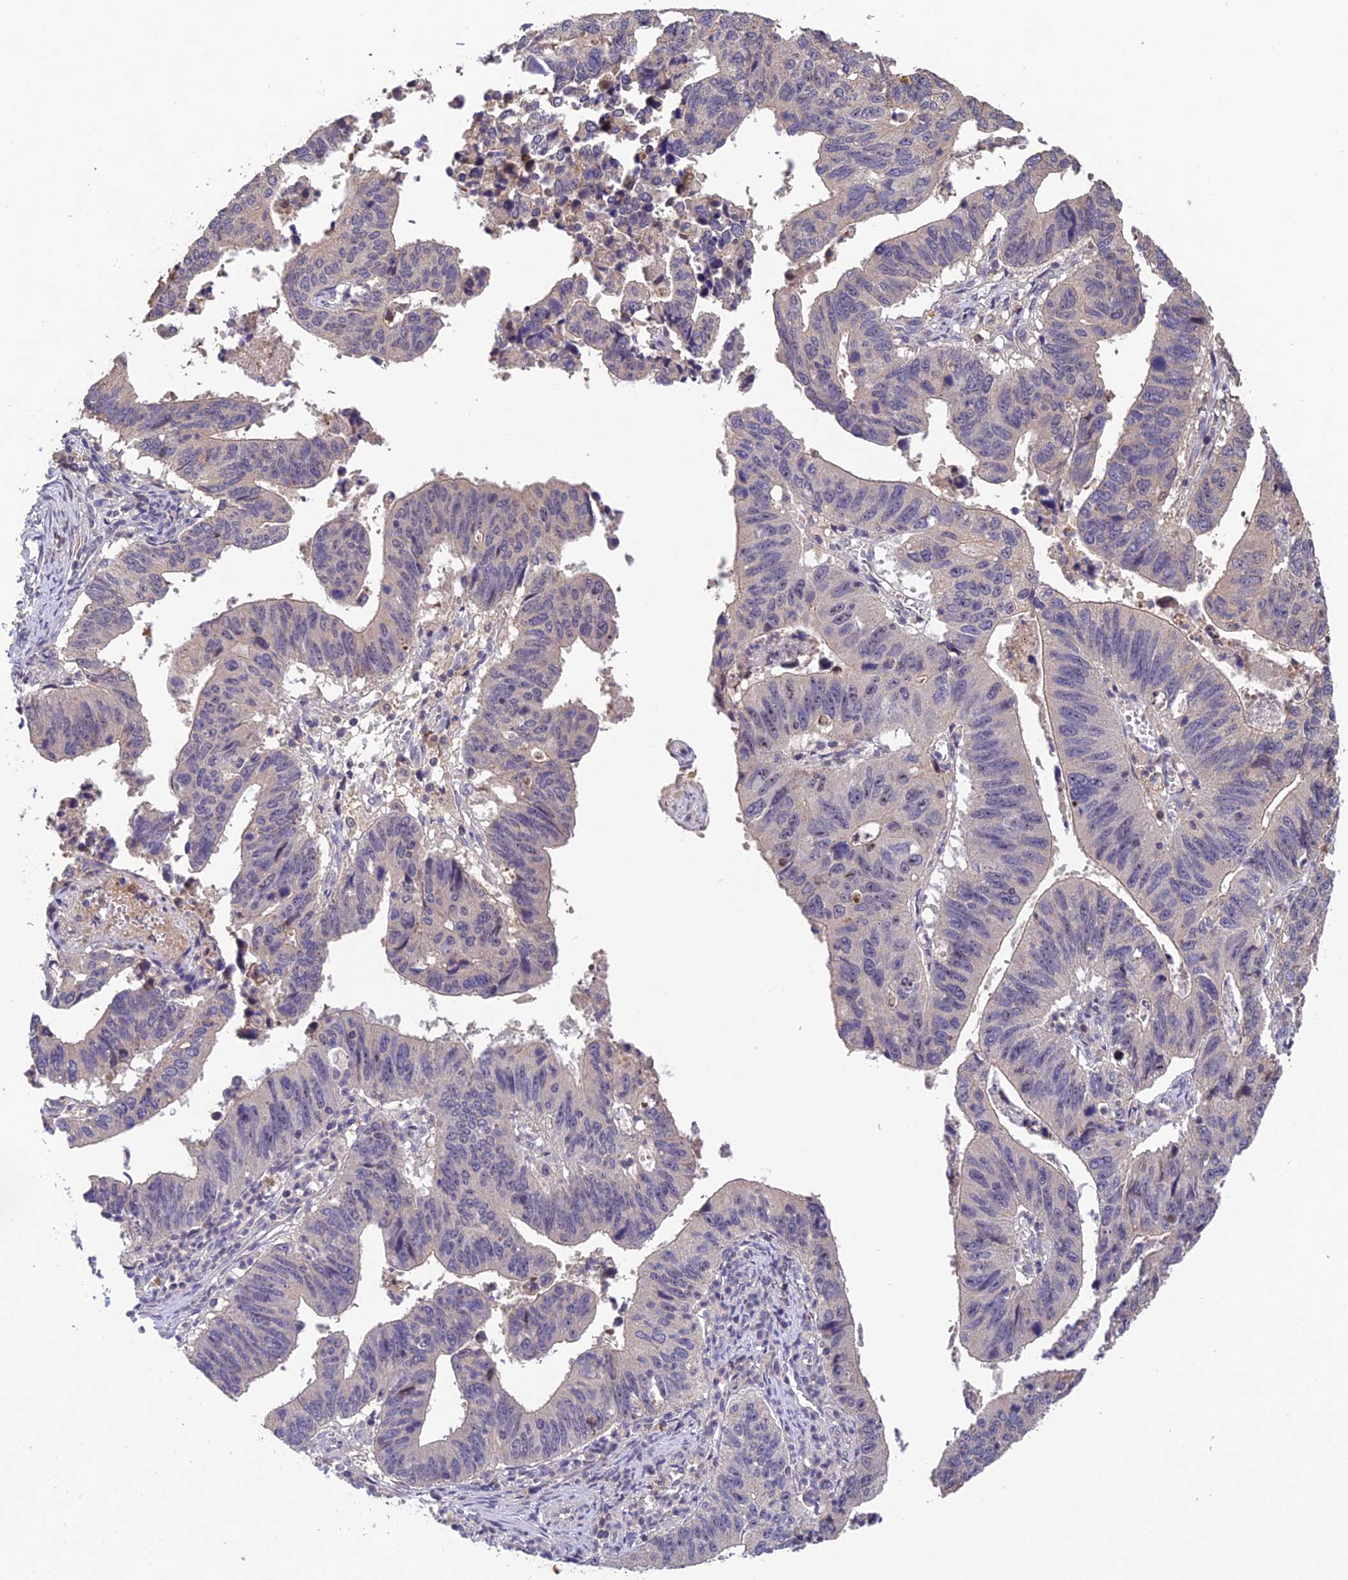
{"staining": {"intensity": "negative", "quantity": "none", "location": "none"}, "tissue": "stomach cancer", "cell_type": "Tumor cells", "image_type": "cancer", "snomed": [{"axis": "morphology", "description": "Adenocarcinoma, NOS"}, {"axis": "topography", "description": "Stomach"}], "caption": "A high-resolution micrograph shows immunohistochemistry staining of stomach cancer (adenocarcinoma), which displays no significant expression in tumor cells. (Immunohistochemistry (ihc), brightfield microscopy, high magnification).", "gene": "DENND5B", "patient": {"sex": "male", "age": 59}}